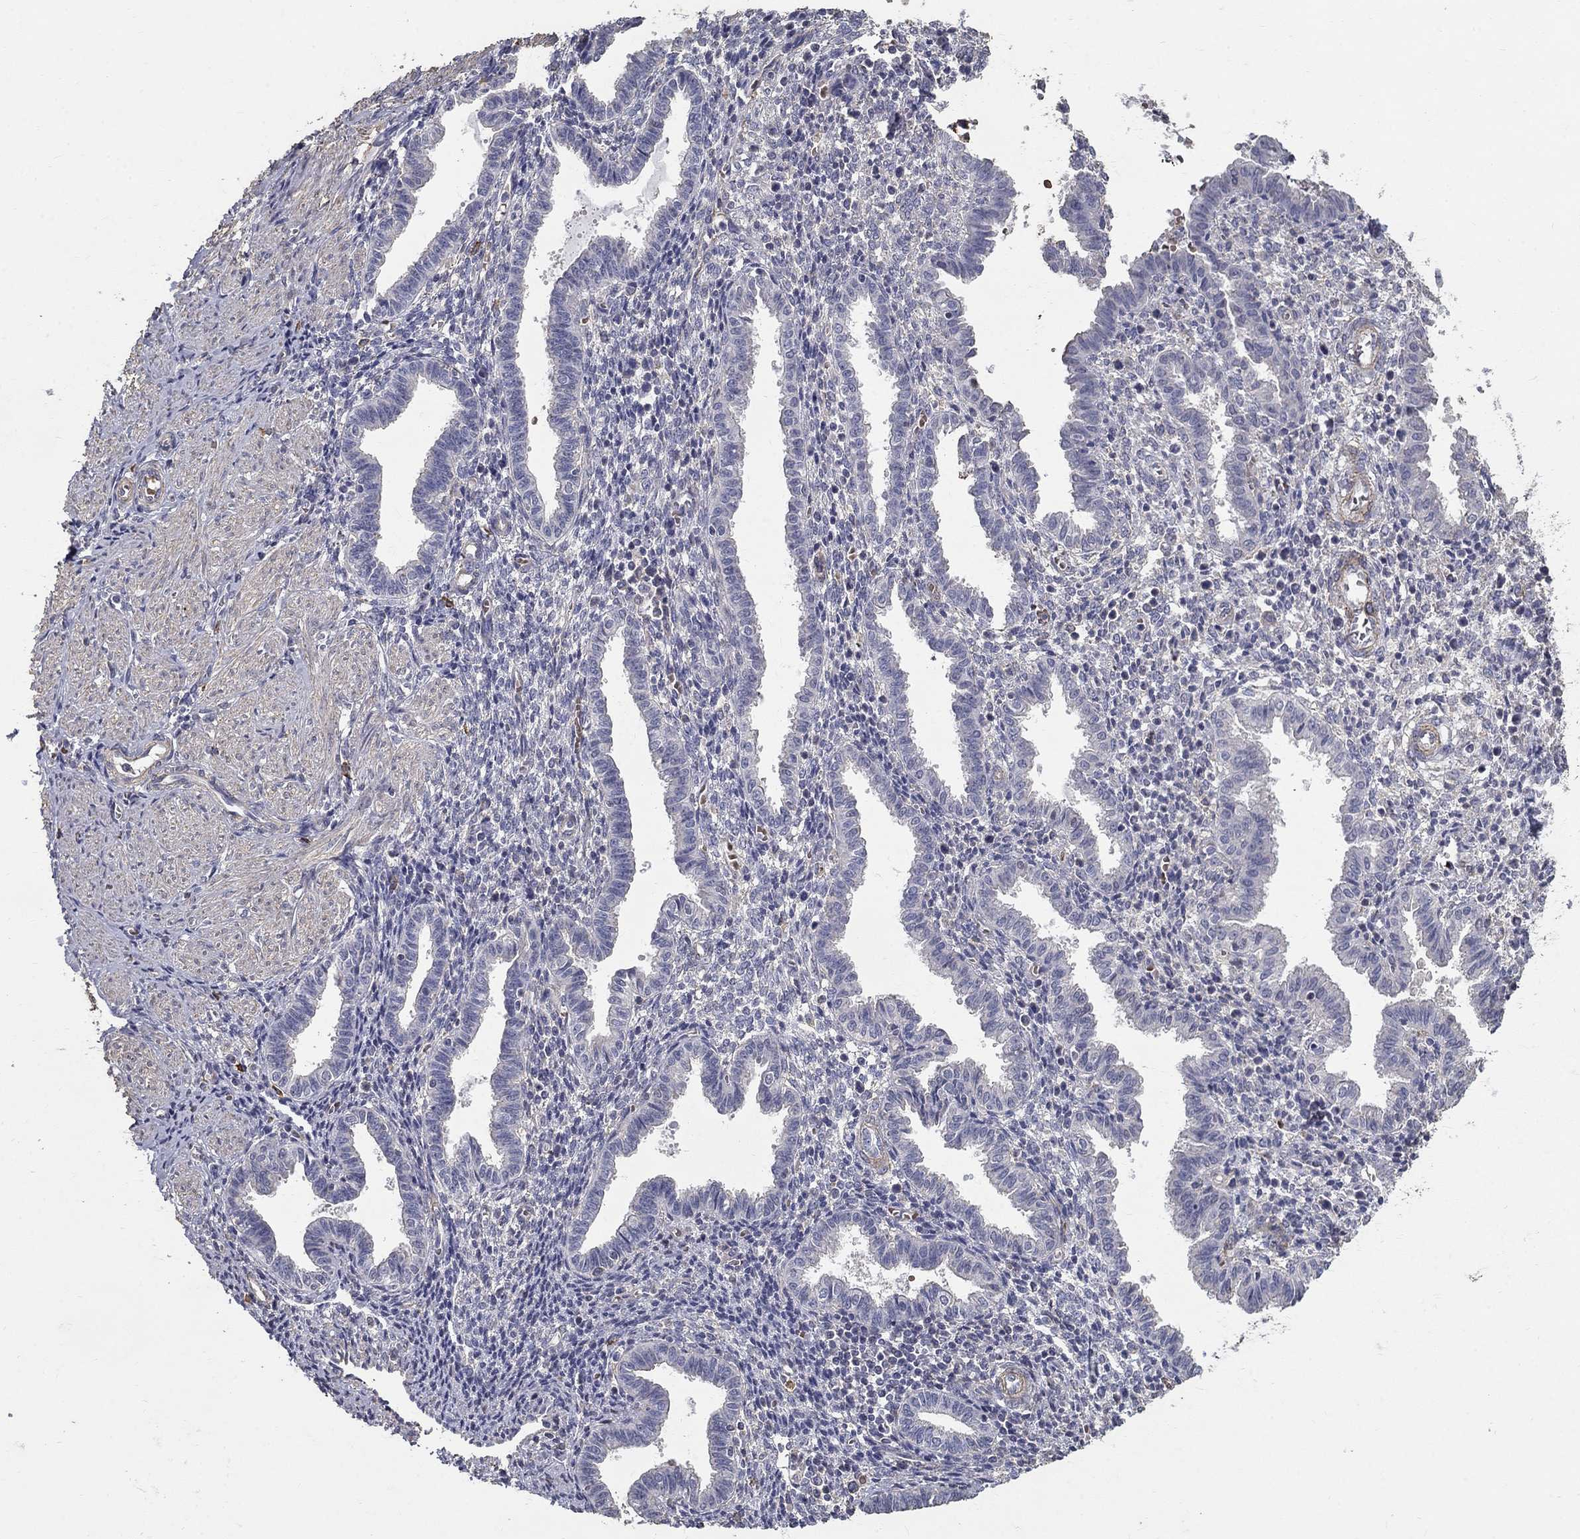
{"staining": {"intensity": "weak", "quantity": "<25%", "location": "cytoplasmic/membranous"}, "tissue": "endometrium", "cell_type": "Cells in endometrial stroma", "image_type": "normal", "snomed": [{"axis": "morphology", "description": "Normal tissue, NOS"}, {"axis": "topography", "description": "Endometrium"}], "caption": "DAB immunohistochemical staining of benign human endometrium reveals no significant positivity in cells in endometrial stroma.", "gene": "MPP2", "patient": {"sex": "female", "age": 37}}